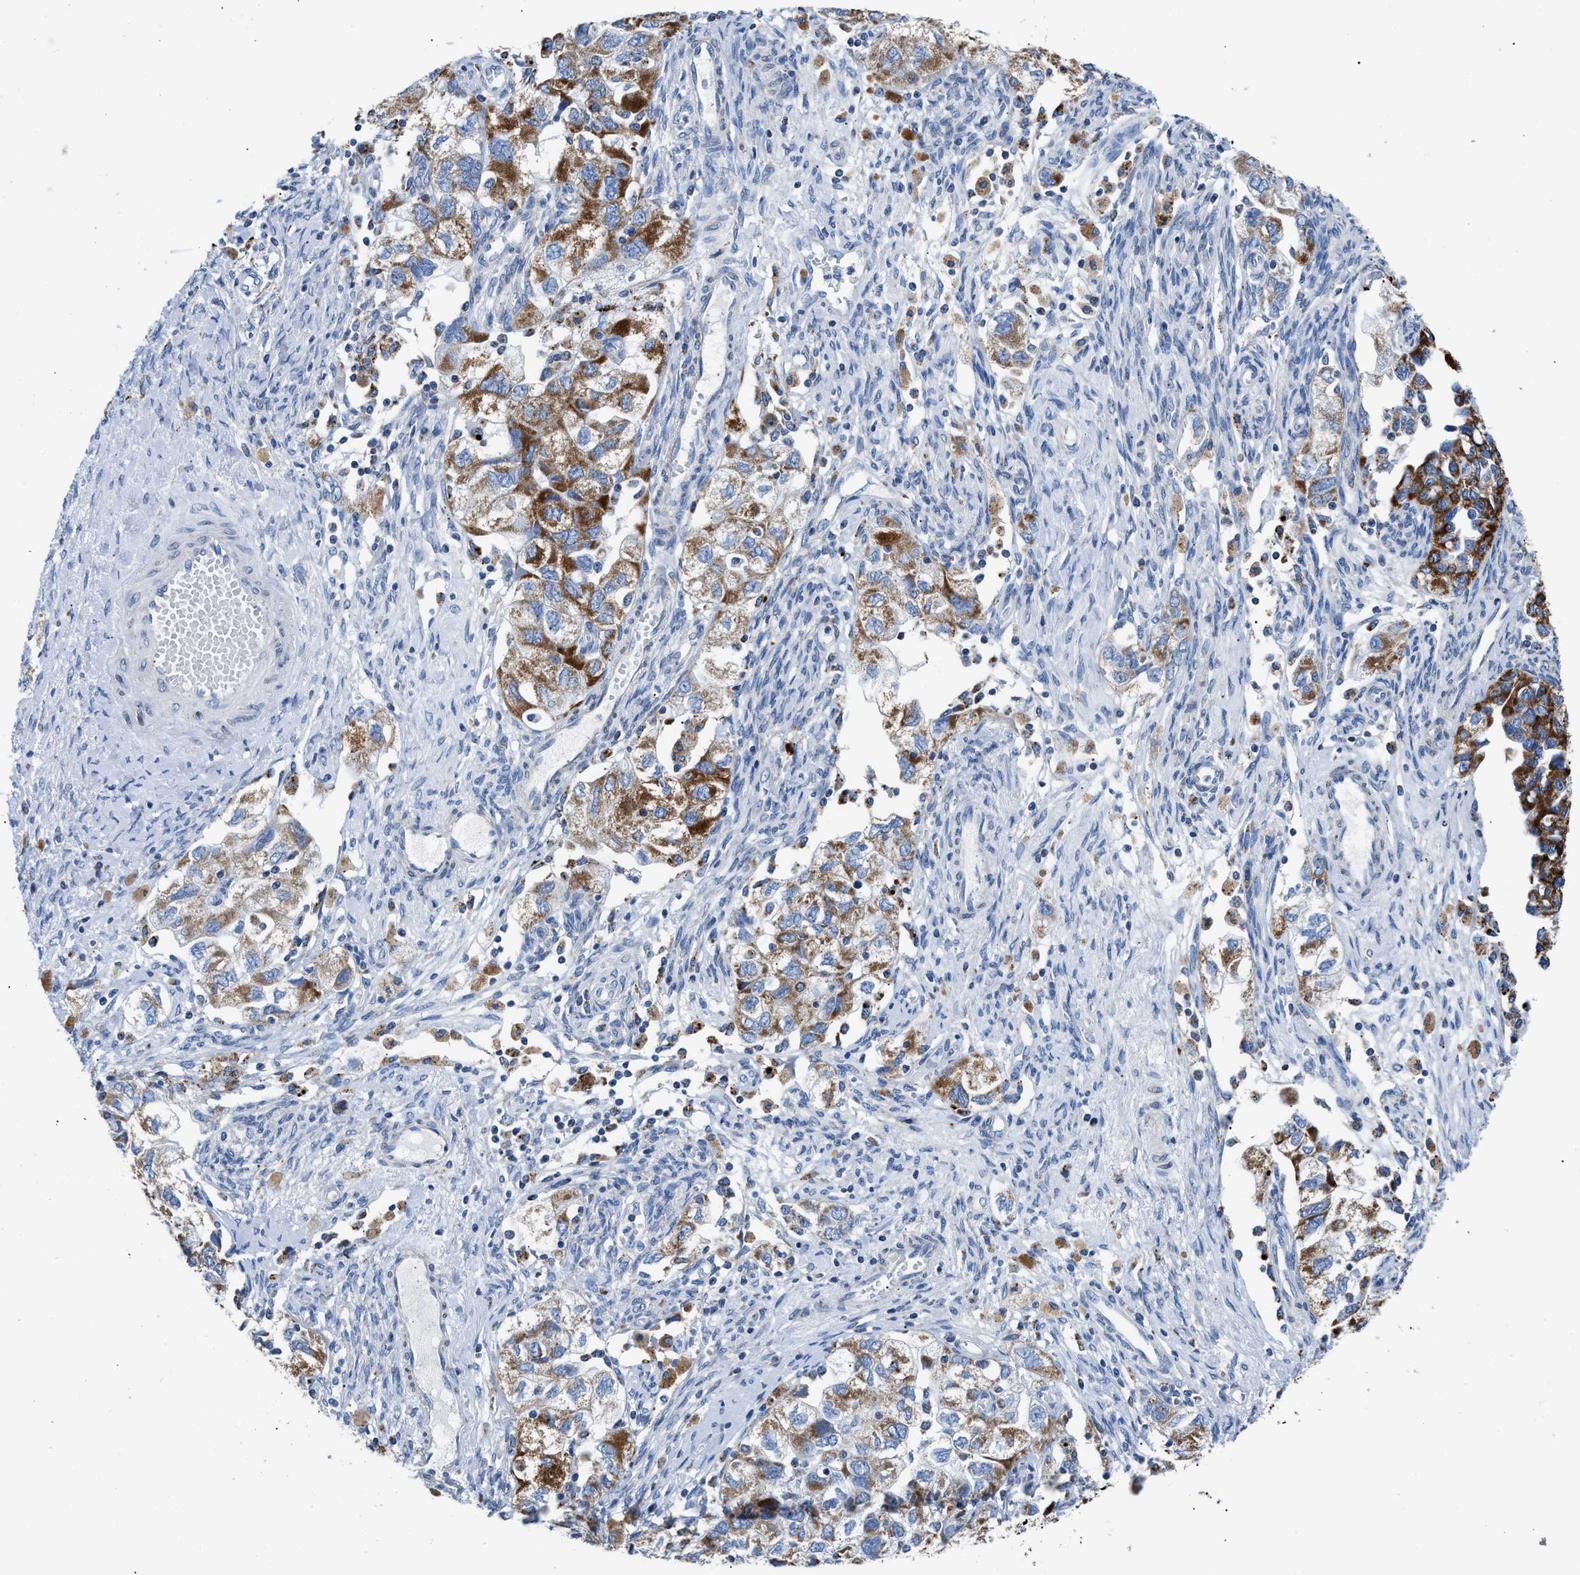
{"staining": {"intensity": "moderate", "quantity": ">75%", "location": "cytoplasmic/membranous"}, "tissue": "ovarian cancer", "cell_type": "Tumor cells", "image_type": "cancer", "snomed": [{"axis": "morphology", "description": "Carcinoma, NOS"}, {"axis": "morphology", "description": "Cystadenocarcinoma, serous, NOS"}, {"axis": "topography", "description": "Ovary"}], "caption": "Serous cystadenocarcinoma (ovarian) stained with DAB (3,3'-diaminobenzidine) immunohistochemistry exhibits medium levels of moderate cytoplasmic/membranous positivity in about >75% of tumor cells.", "gene": "ZDHHC3", "patient": {"sex": "female", "age": 69}}